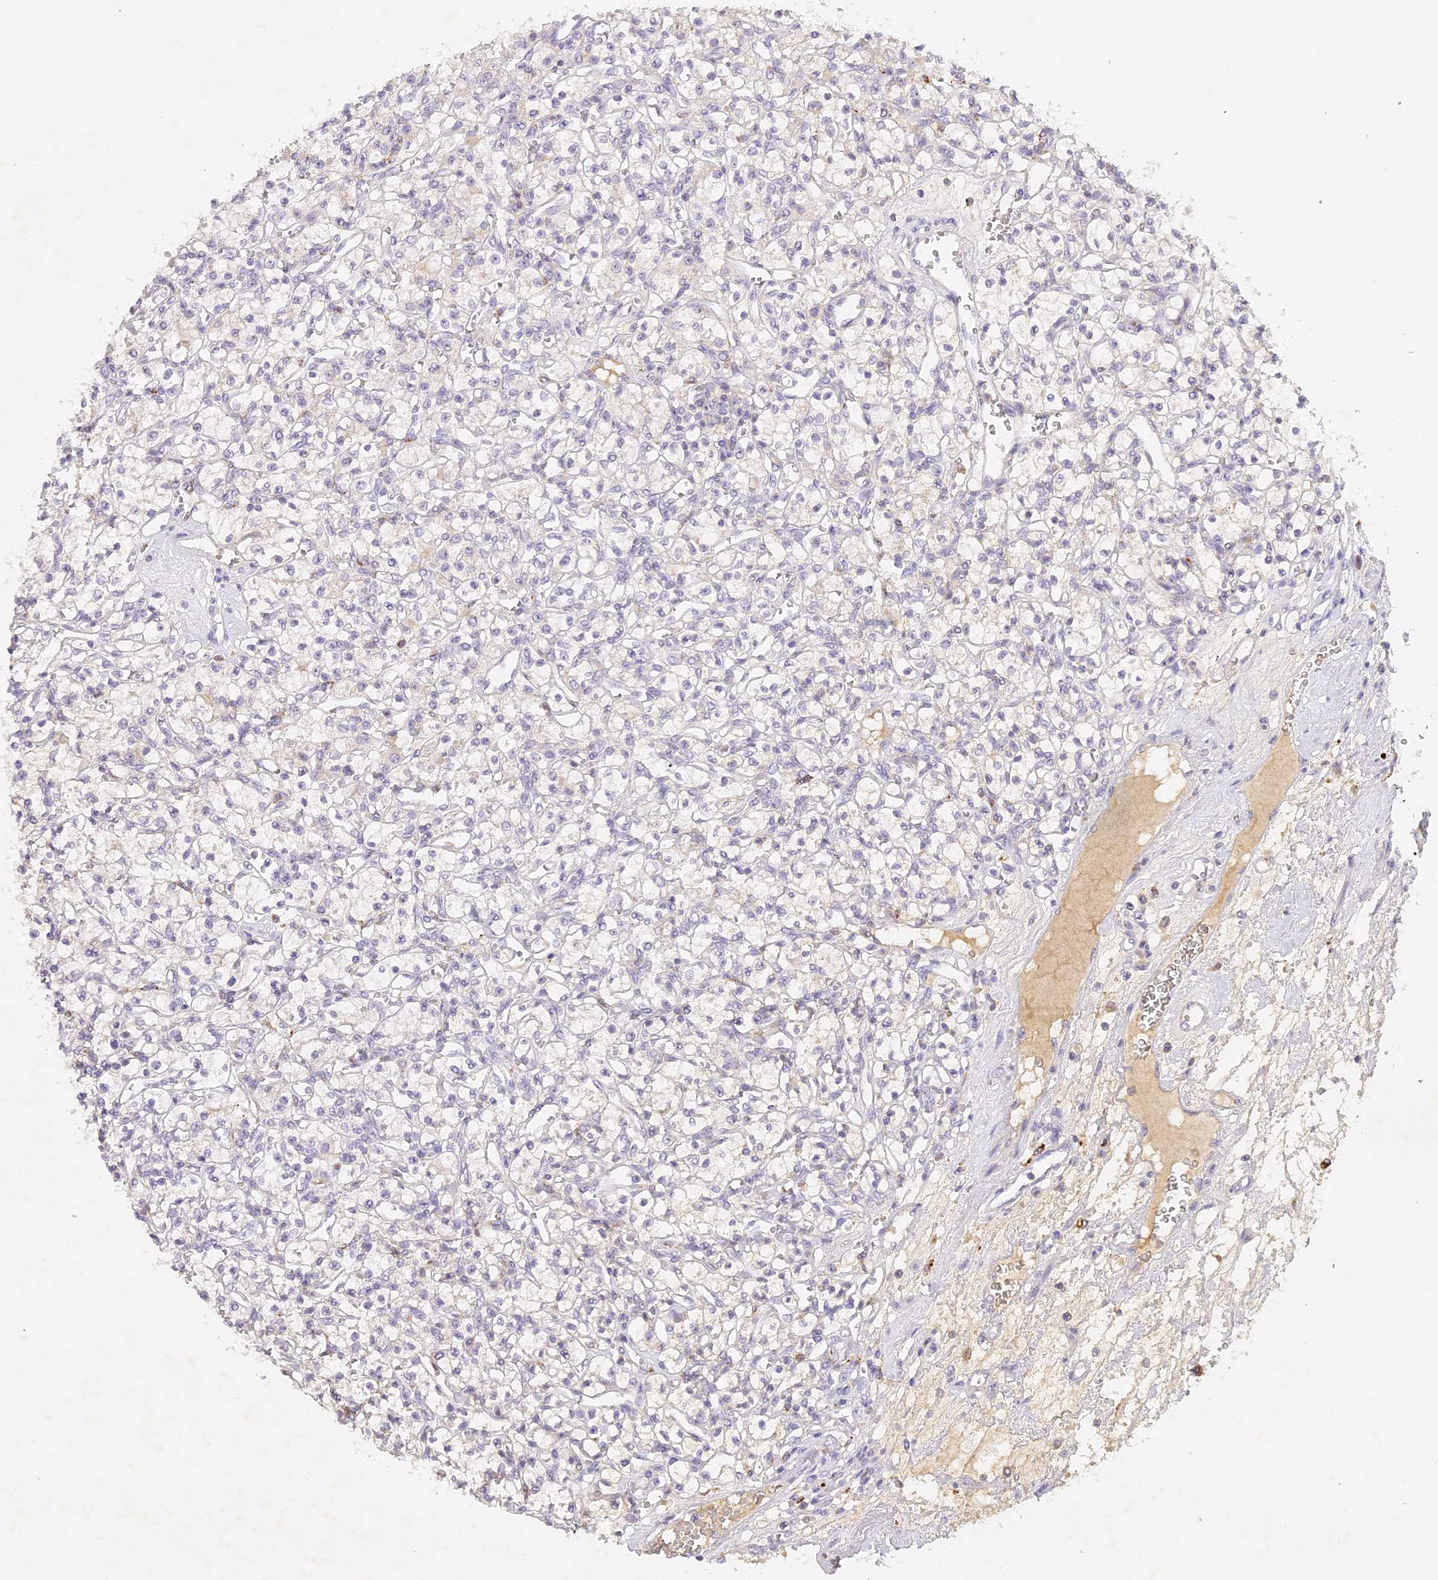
{"staining": {"intensity": "negative", "quantity": "none", "location": "none"}, "tissue": "renal cancer", "cell_type": "Tumor cells", "image_type": "cancer", "snomed": [{"axis": "morphology", "description": "Adenocarcinoma, NOS"}, {"axis": "topography", "description": "Kidney"}], "caption": "Tumor cells show no significant staining in renal adenocarcinoma. Nuclei are stained in blue.", "gene": "ELL3", "patient": {"sex": "female", "age": 59}}